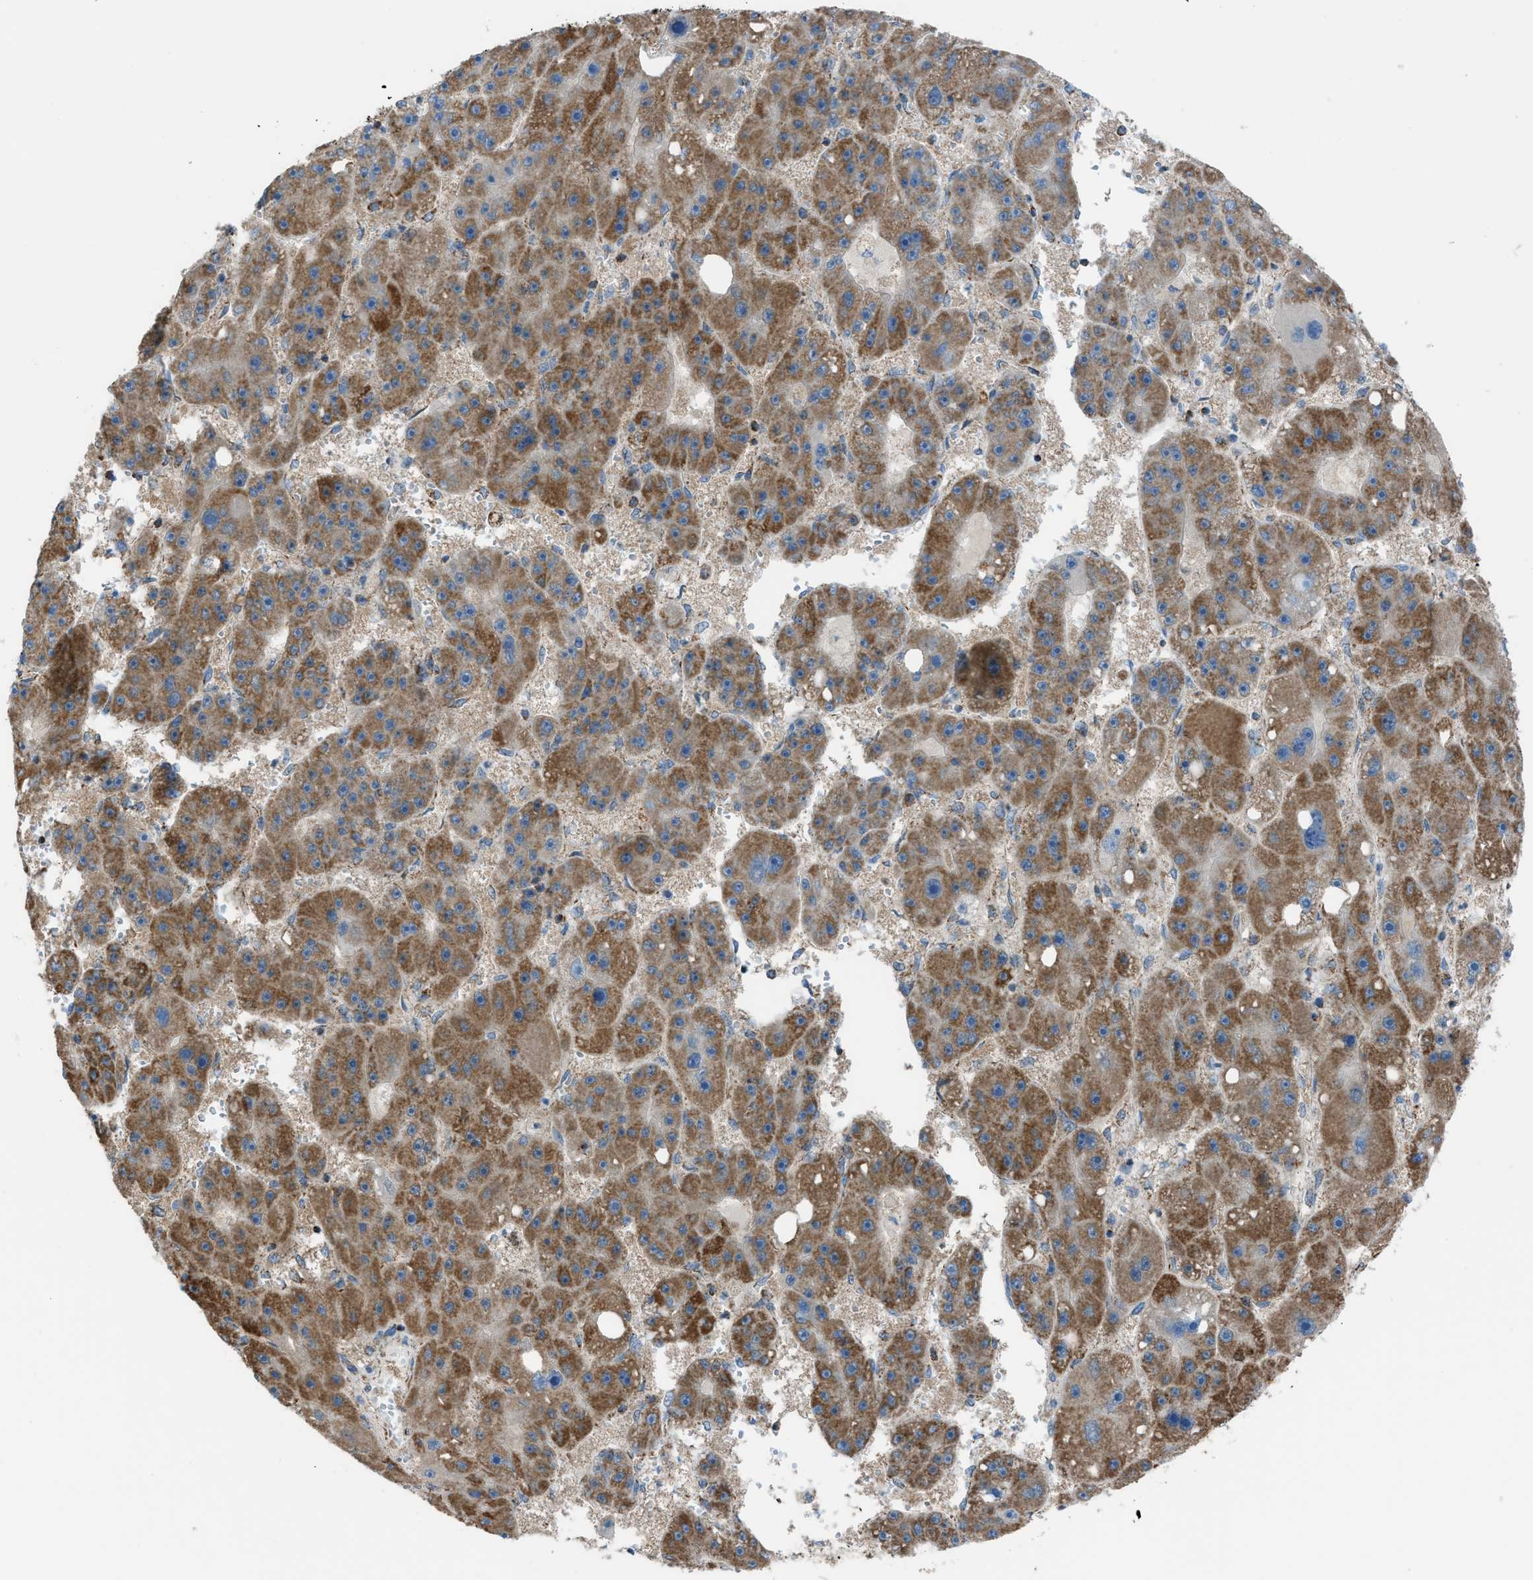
{"staining": {"intensity": "moderate", "quantity": ">75%", "location": "cytoplasmic/membranous"}, "tissue": "liver cancer", "cell_type": "Tumor cells", "image_type": "cancer", "snomed": [{"axis": "morphology", "description": "Carcinoma, Hepatocellular, NOS"}, {"axis": "topography", "description": "Liver"}], "caption": "An immunohistochemistry micrograph of tumor tissue is shown. Protein staining in brown highlights moderate cytoplasmic/membranous positivity in hepatocellular carcinoma (liver) within tumor cells.", "gene": "SRM", "patient": {"sex": "female", "age": 61}}